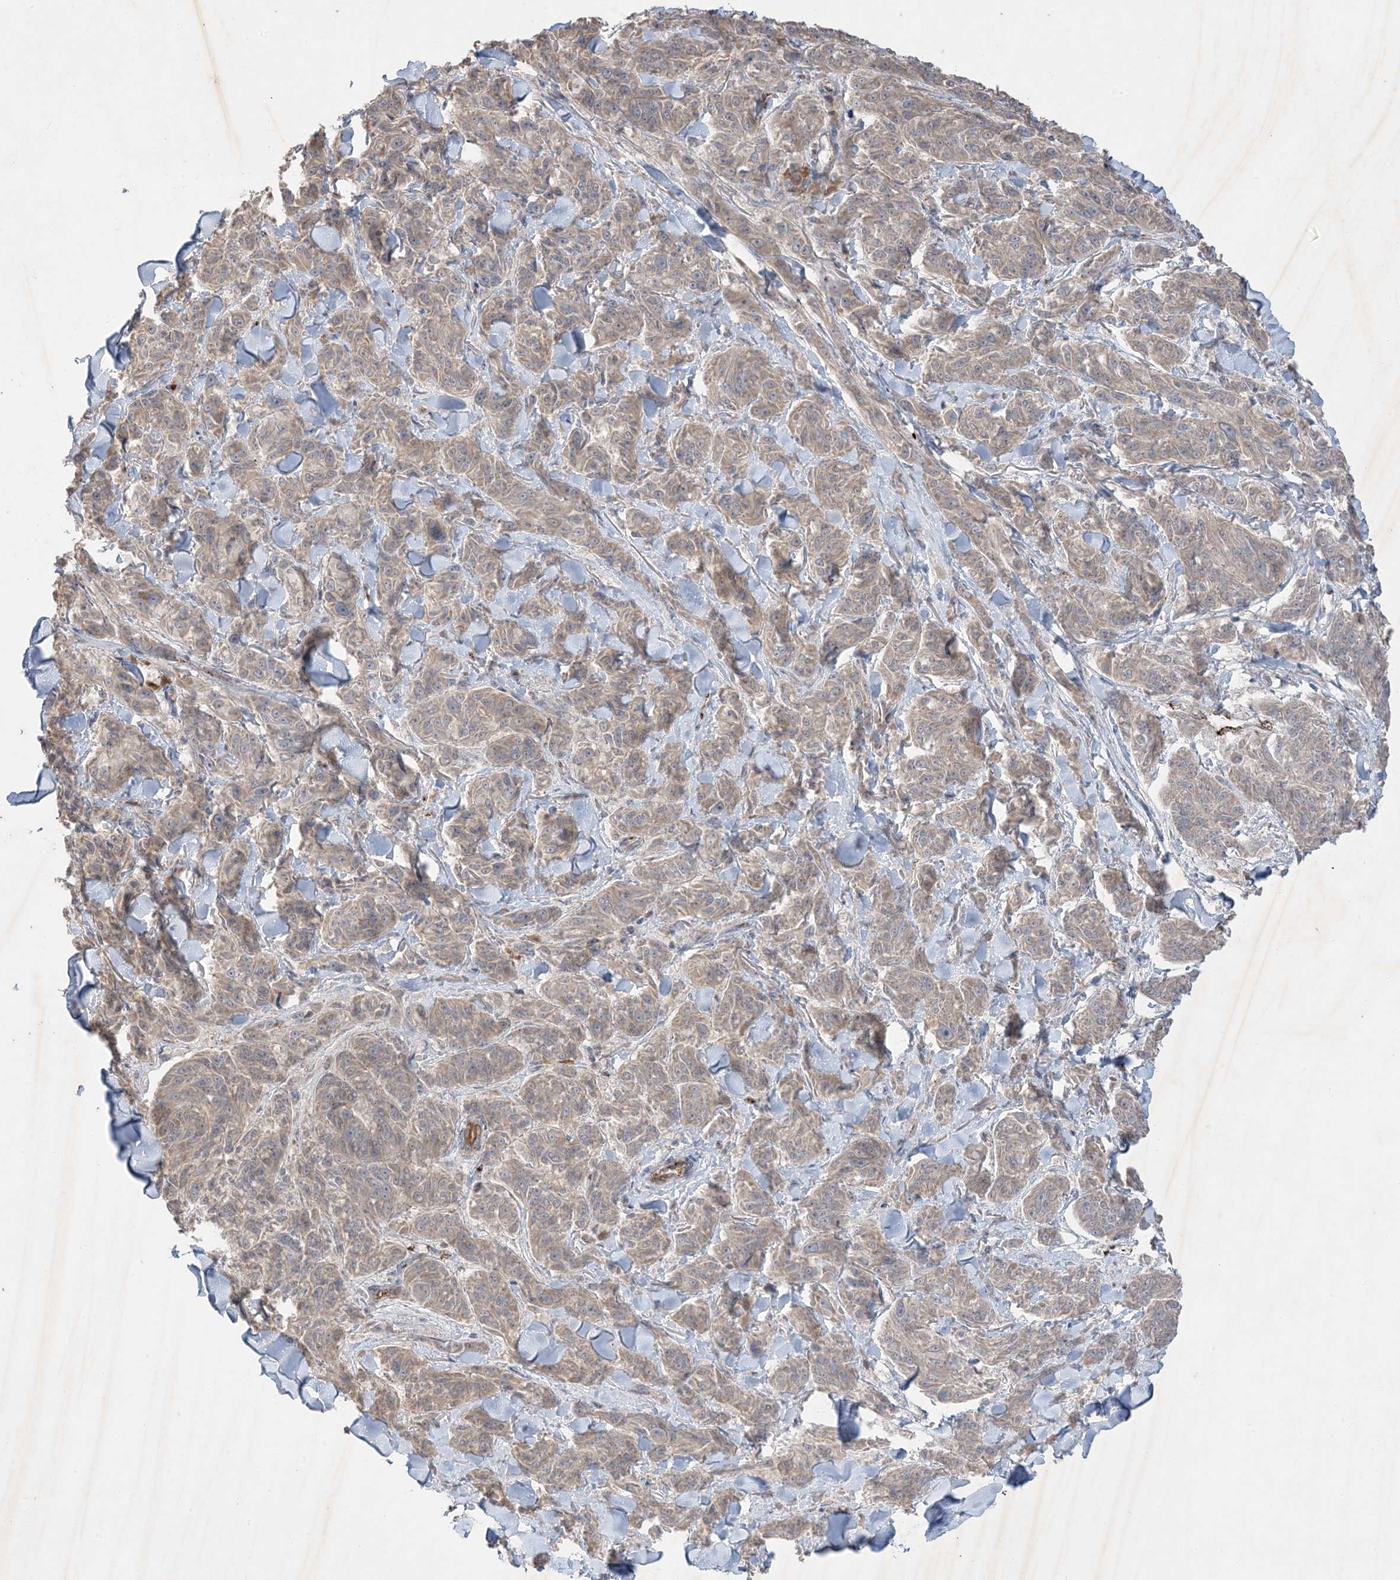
{"staining": {"intensity": "negative", "quantity": "none", "location": "none"}, "tissue": "melanoma", "cell_type": "Tumor cells", "image_type": "cancer", "snomed": [{"axis": "morphology", "description": "Malignant melanoma, NOS"}, {"axis": "topography", "description": "Skin"}], "caption": "Malignant melanoma was stained to show a protein in brown. There is no significant expression in tumor cells. The staining was performed using DAB to visualize the protein expression in brown, while the nuclei were stained in blue with hematoxylin (Magnification: 20x).", "gene": "PRSS36", "patient": {"sex": "male", "age": 53}}